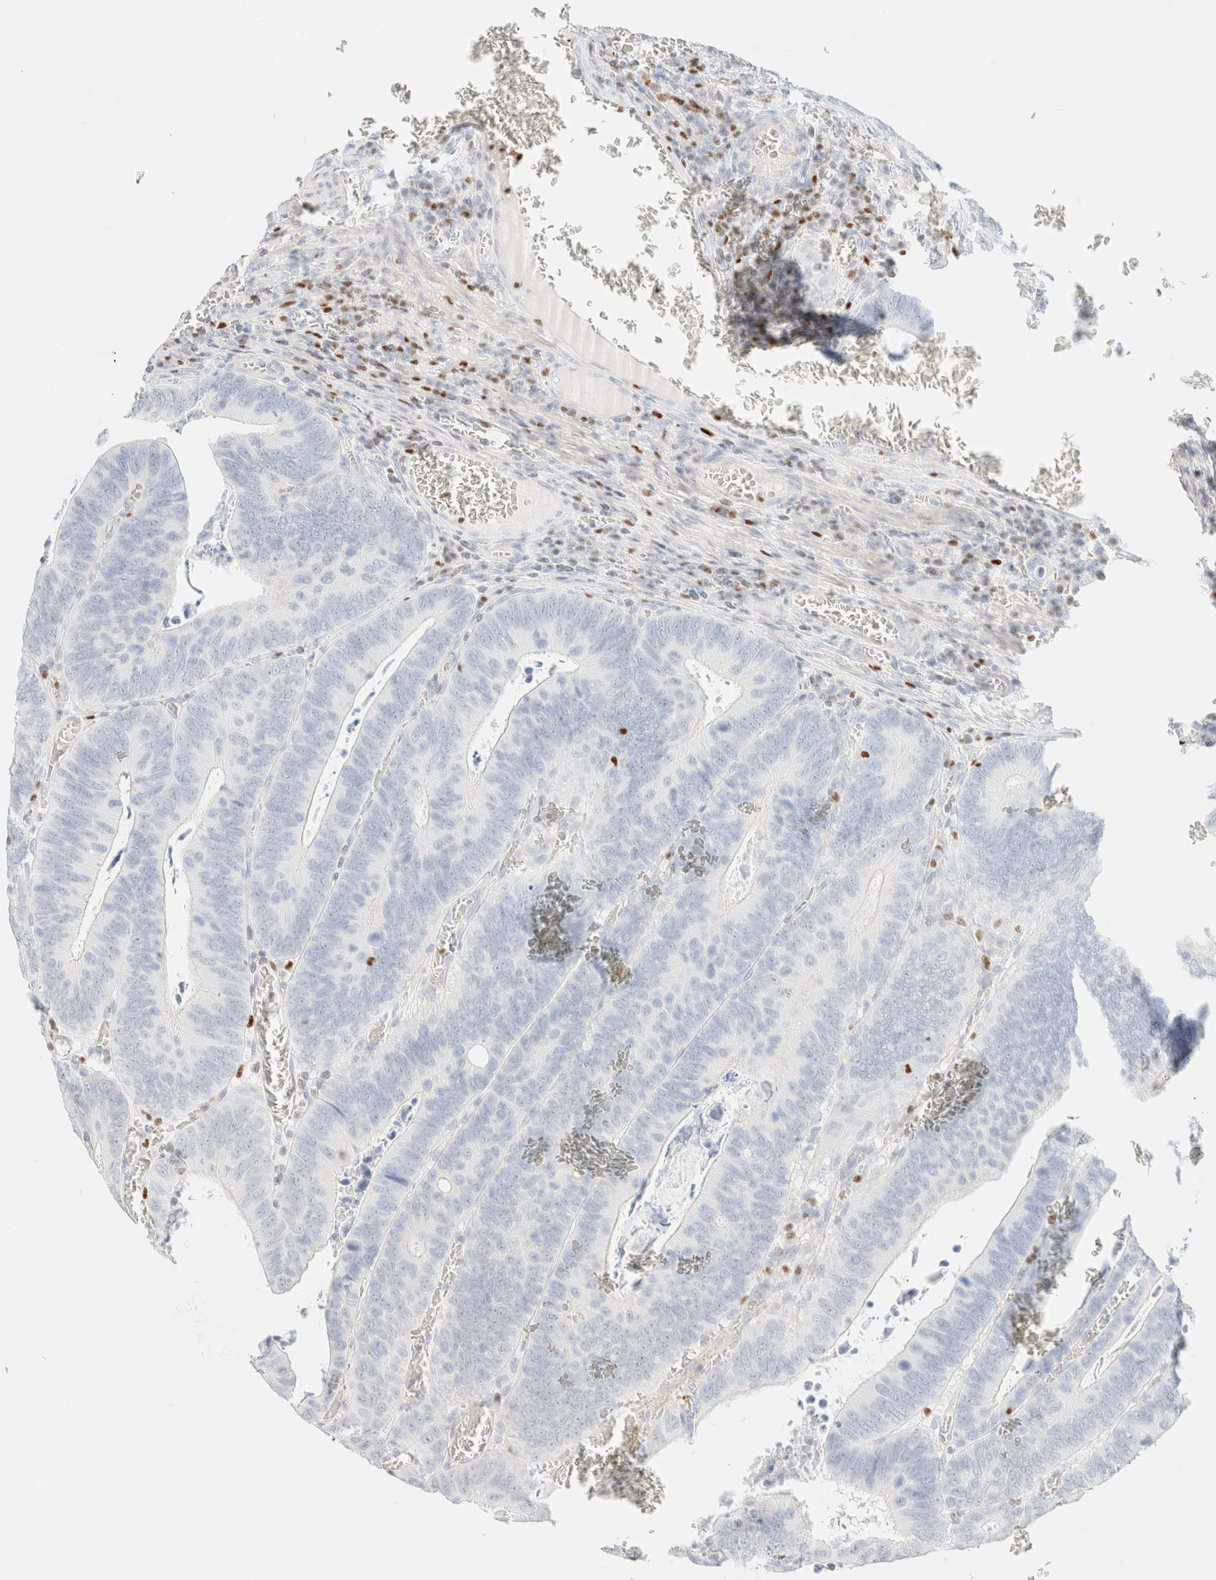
{"staining": {"intensity": "negative", "quantity": "none", "location": "none"}, "tissue": "colorectal cancer", "cell_type": "Tumor cells", "image_type": "cancer", "snomed": [{"axis": "morphology", "description": "Inflammation, NOS"}, {"axis": "morphology", "description": "Adenocarcinoma, NOS"}, {"axis": "topography", "description": "Colon"}], "caption": "High magnification brightfield microscopy of colorectal adenocarcinoma stained with DAB (3,3'-diaminobenzidine) (brown) and counterstained with hematoxylin (blue): tumor cells show no significant positivity.", "gene": "IKZF3", "patient": {"sex": "male", "age": 72}}